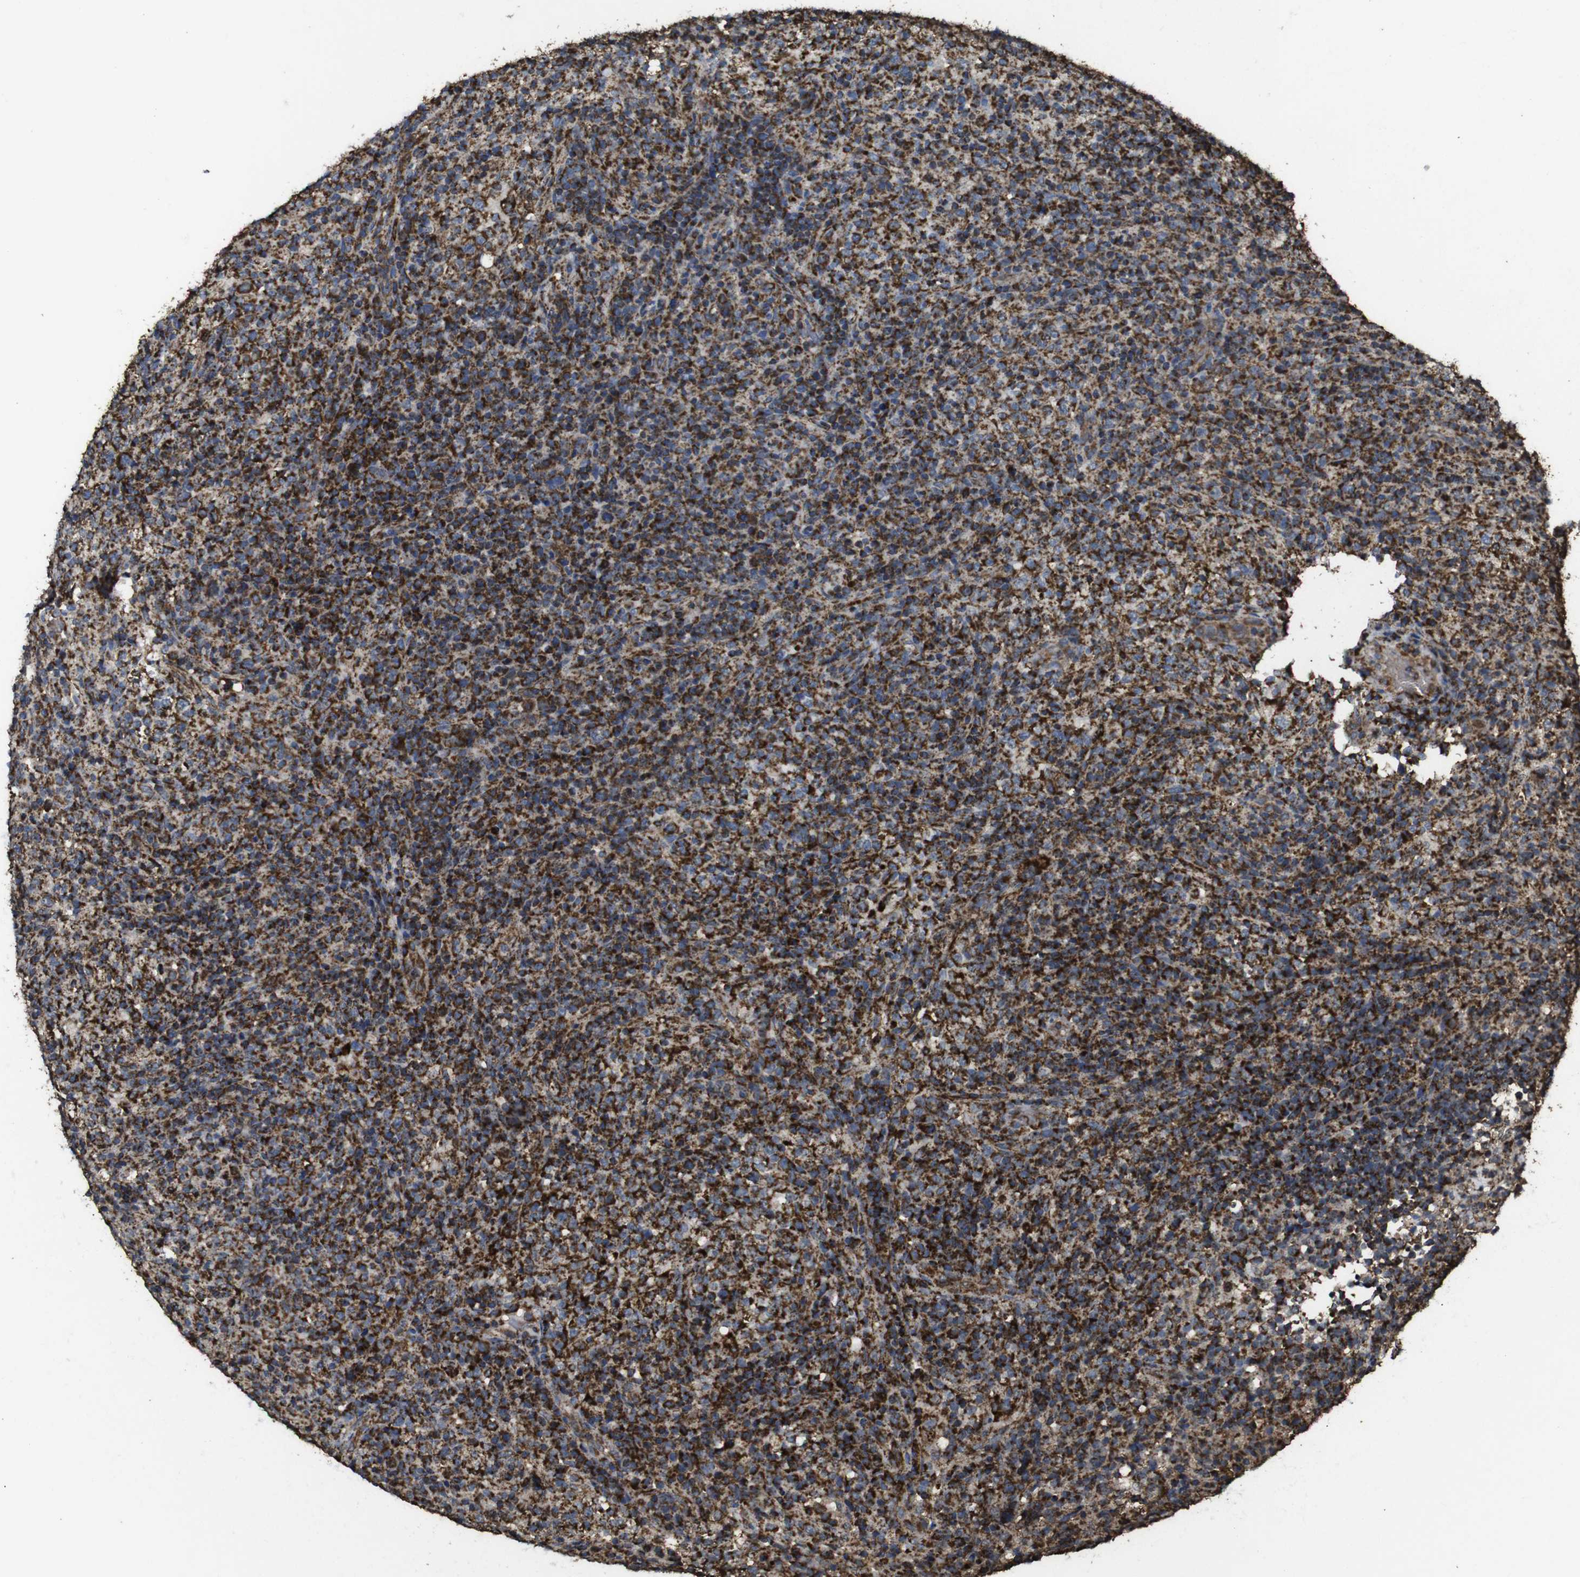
{"staining": {"intensity": "strong", "quantity": ">75%", "location": "cytoplasmic/membranous"}, "tissue": "lymphoma", "cell_type": "Tumor cells", "image_type": "cancer", "snomed": [{"axis": "morphology", "description": "Malignant lymphoma, non-Hodgkin's type, High grade"}, {"axis": "topography", "description": "Lymph node"}], "caption": "Protein expression analysis of human lymphoma reveals strong cytoplasmic/membranous staining in about >75% of tumor cells.", "gene": "ATP5F1A", "patient": {"sex": "female", "age": 76}}